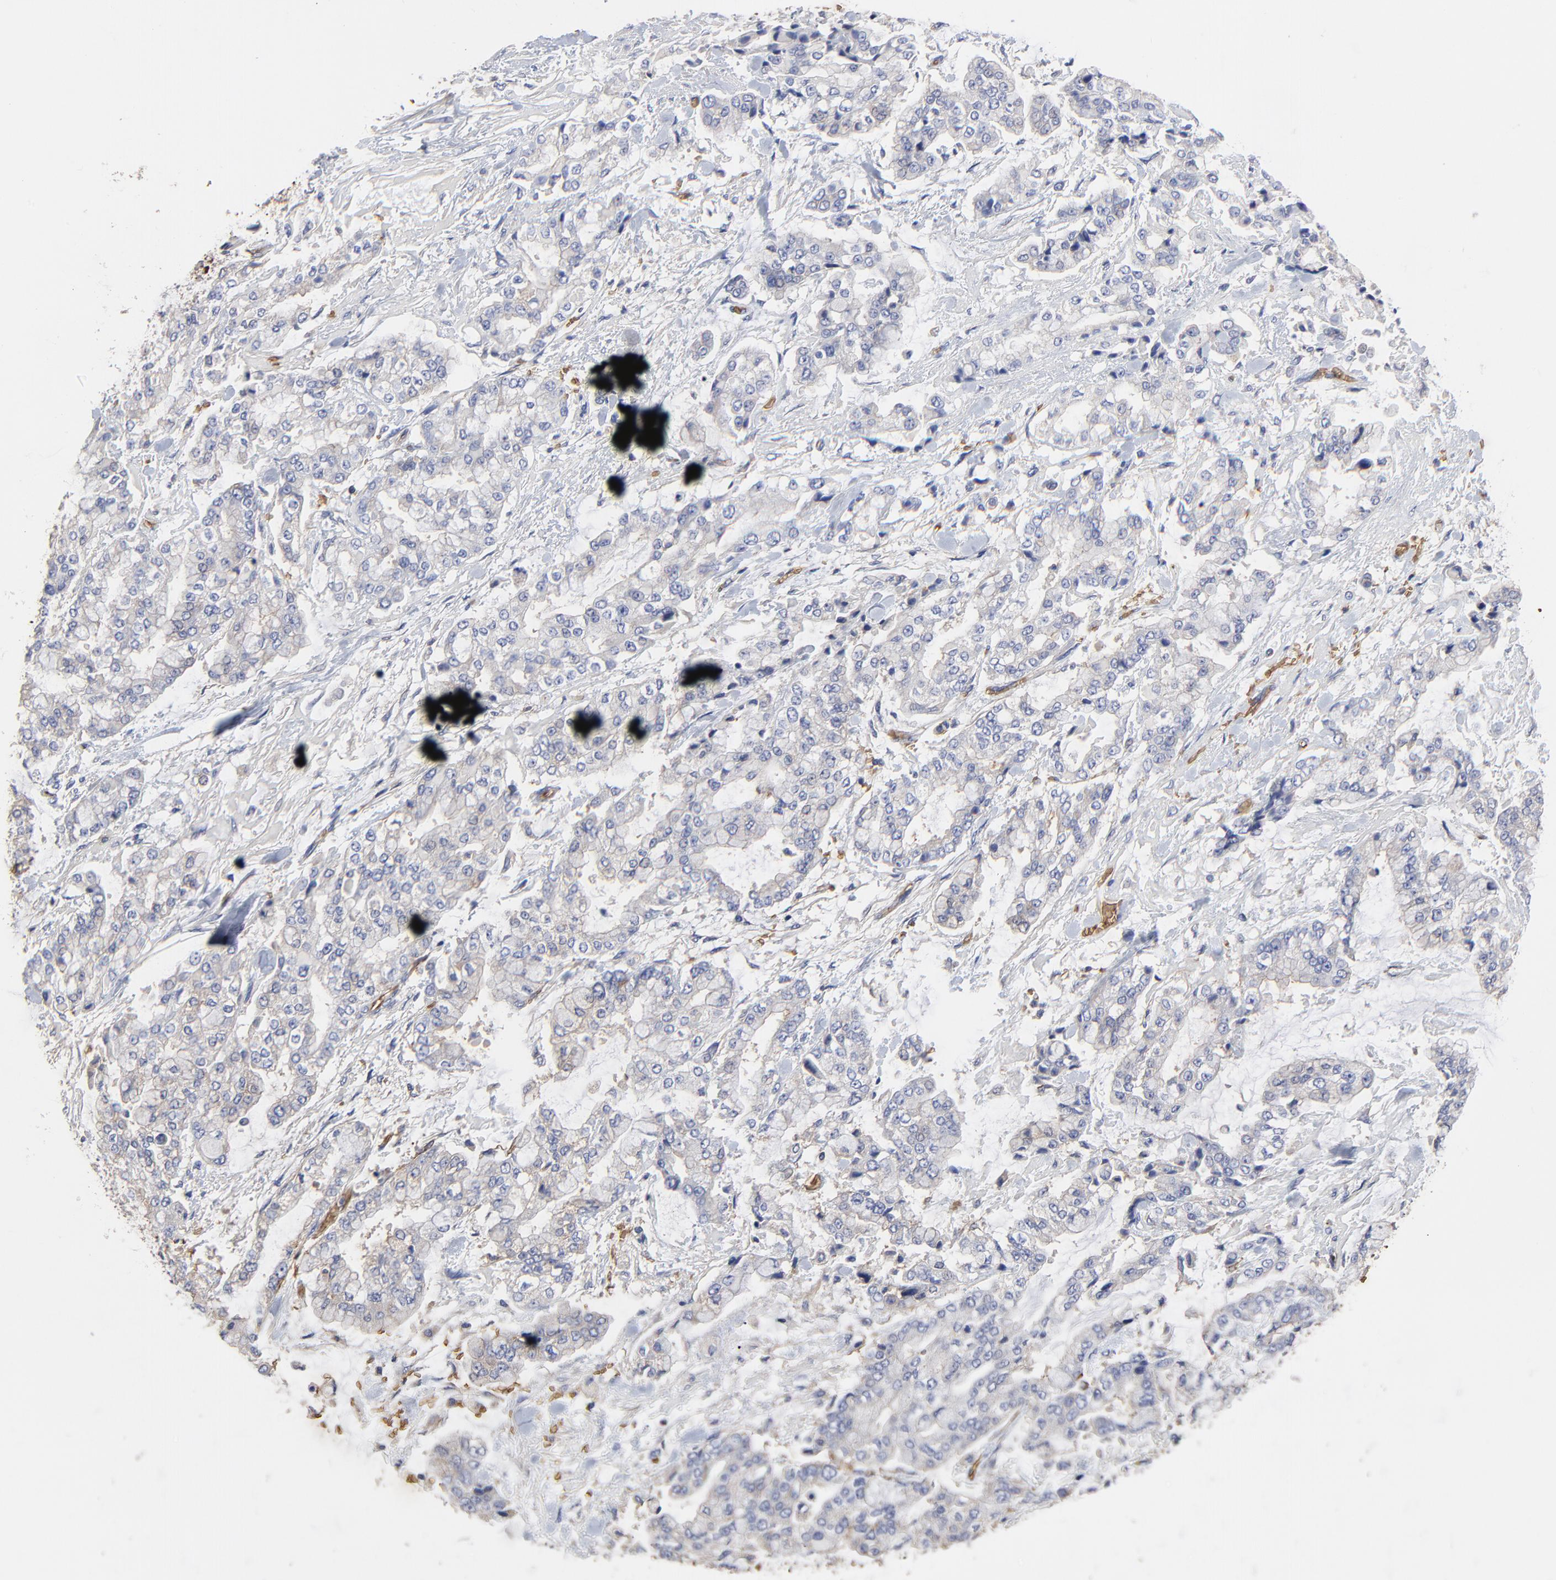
{"staining": {"intensity": "negative", "quantity": "none", "location": "none"}, "tissue": "stomach cancer", "cell_type": "Tumor cells", "image_type": "cancer", "snomed": [{"axis": "morphology", "description": "Normal tissue, NOS"}, {"axis": "morphology", "description": "Adenocarcinoma, NOS"}, {"axis": "topography", "description": "Stomach, upper"}, {"axis": "topography", "description": "Stomach"}], "caption": "This is a micrograph of IHC staining of stomach cancer (adenocarcinoma), which shows no positivity in tumor cells.", "gene": "PAG1", "patient": {"sex": "male", "age": 76}}